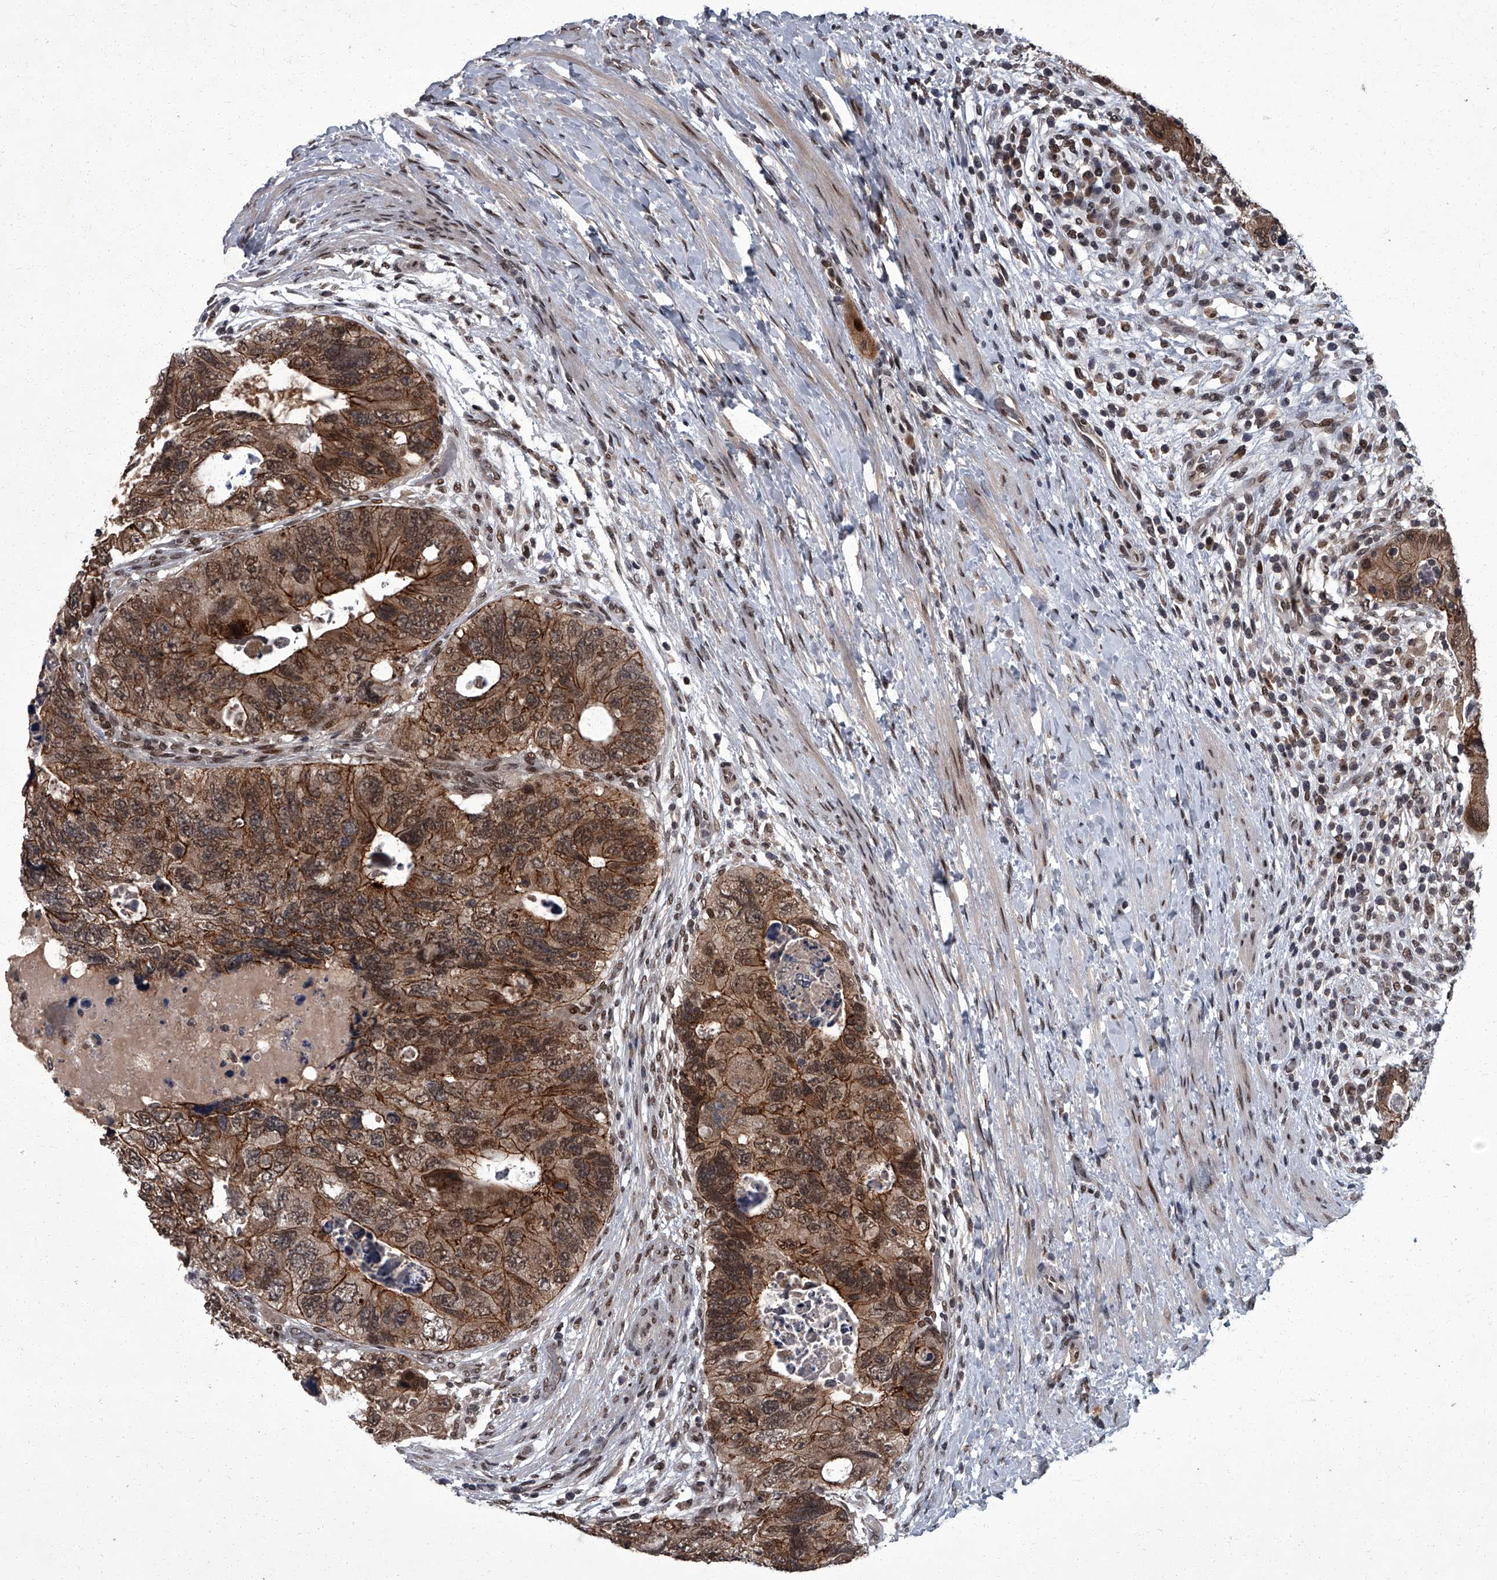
{"staining": {"intensity": "moderate", "quantity": ">75%", "location": "cytoplasmic/membranous,nuclear"}, "tissue": "colorectal cancer", "cell_type": "Tumor cells", "image_type": "cancer", "snomed": [{"axis": "morphology", "description": "Adenocarcinoma, NOS"}, {"axis": "topography", "description": "Rectum"}], "caption": "Colorectal cancer (adenocarcinoma) tissue reveals moderate cytoplasmic/membranous and nuclear staining in approximately >75% of tumor cells, visualized by immunohistochemistry.", "gene": "ZNF518B", "patient": {"sex": "male", "age": 59}}